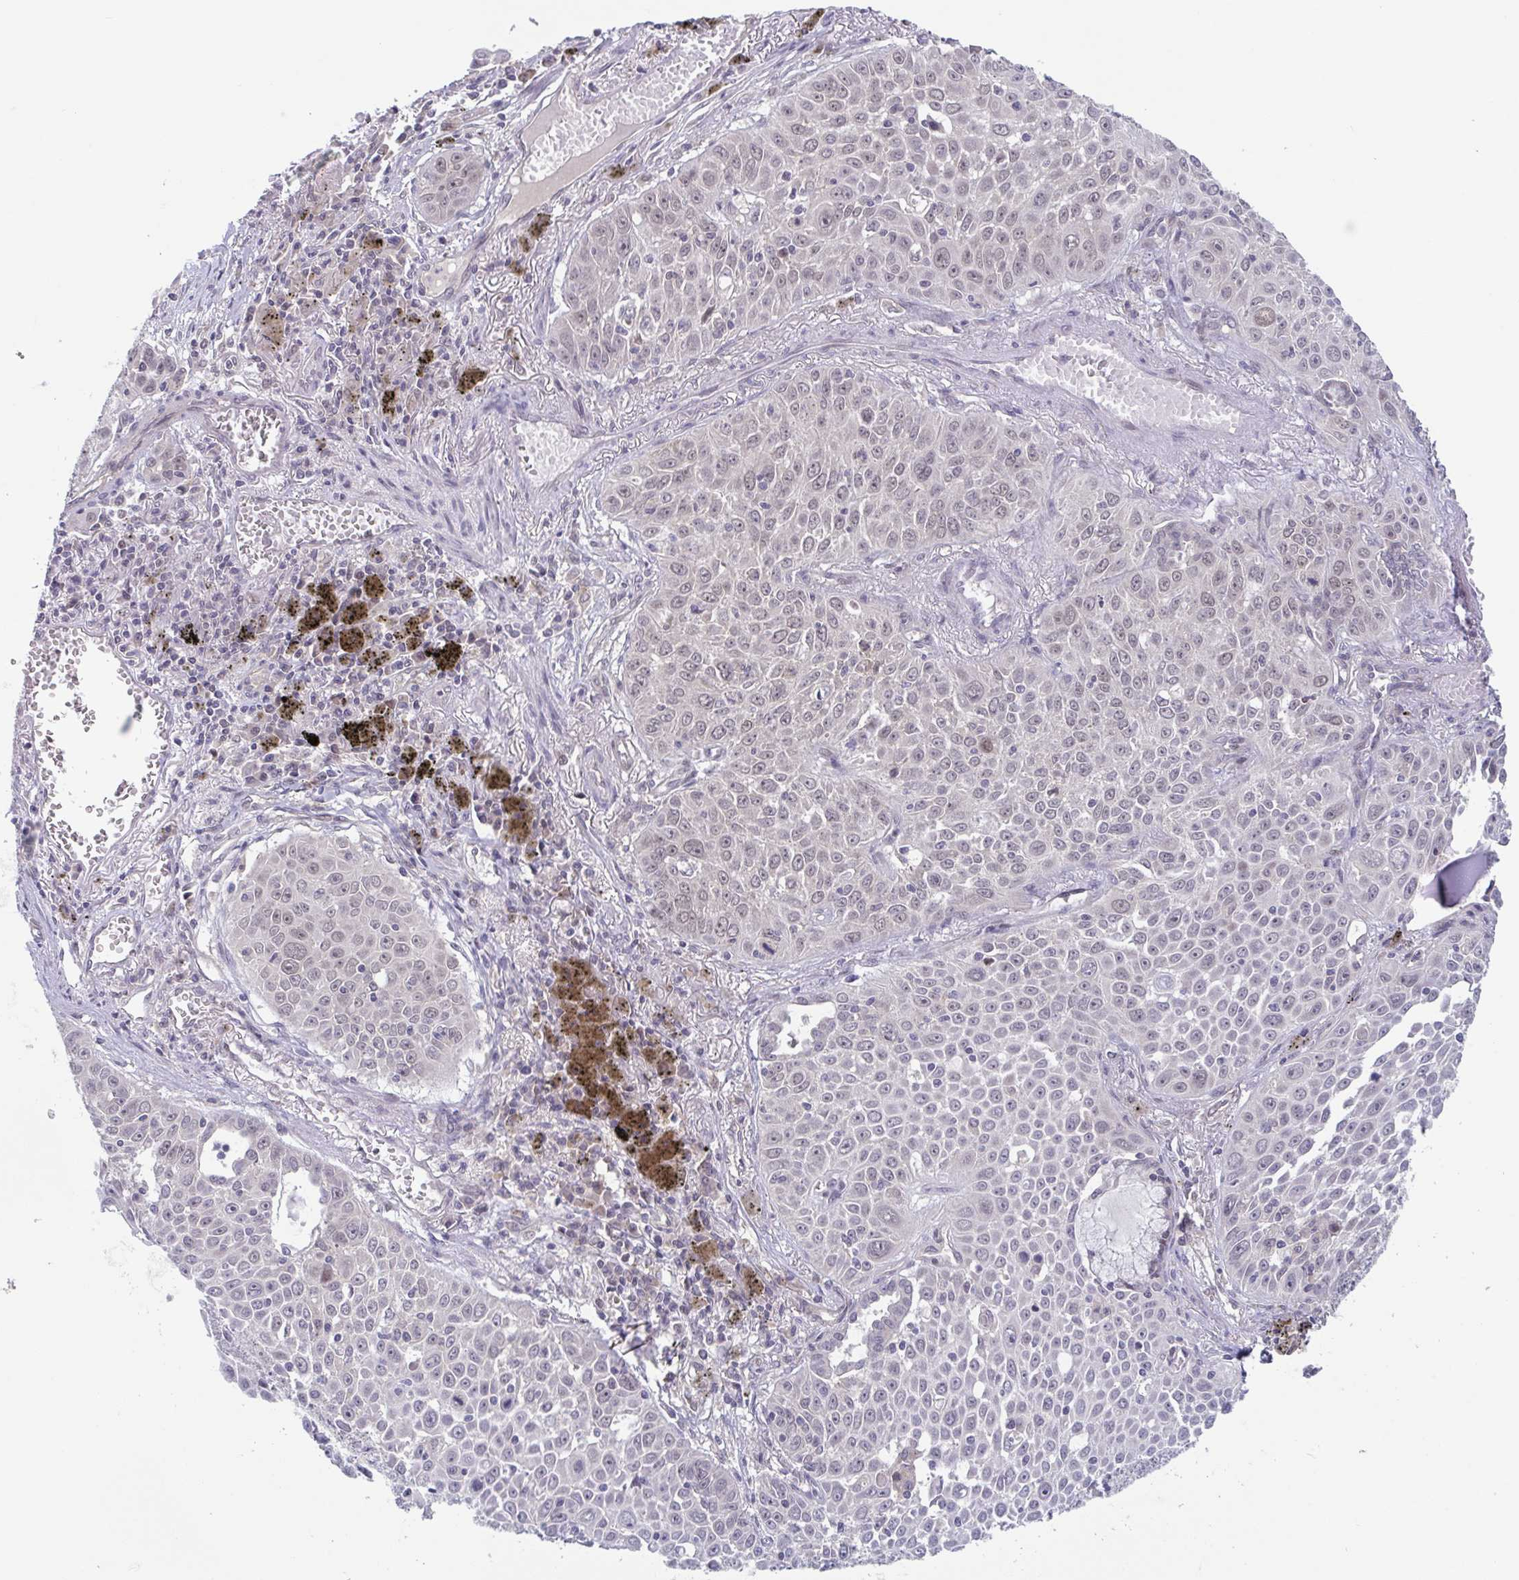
{"staining": {"intensity": "weak", "quantity": "25%-75%", "location": "nuclear"}, "tissue": "lung cancer", "cell_type": "Tumor cells", "image_type": "cancer", "snomed": [{"axis": "morphology", "description": "Squamous cell carcinoma, NOS"}, {"axis": "morphology", "description": "Squamous cell carcinoma, metastatic, NOS"}, {"axis": "topography", "description": "Lymph node"}, {"axis": "topography", "description": "Lung"}], "caption": "Human lung cancer stained with a protein marker demonstrates weak staining in tumor cells.", "gene": "RIOK1", "patient": {"sex": "female", "age": 62}}